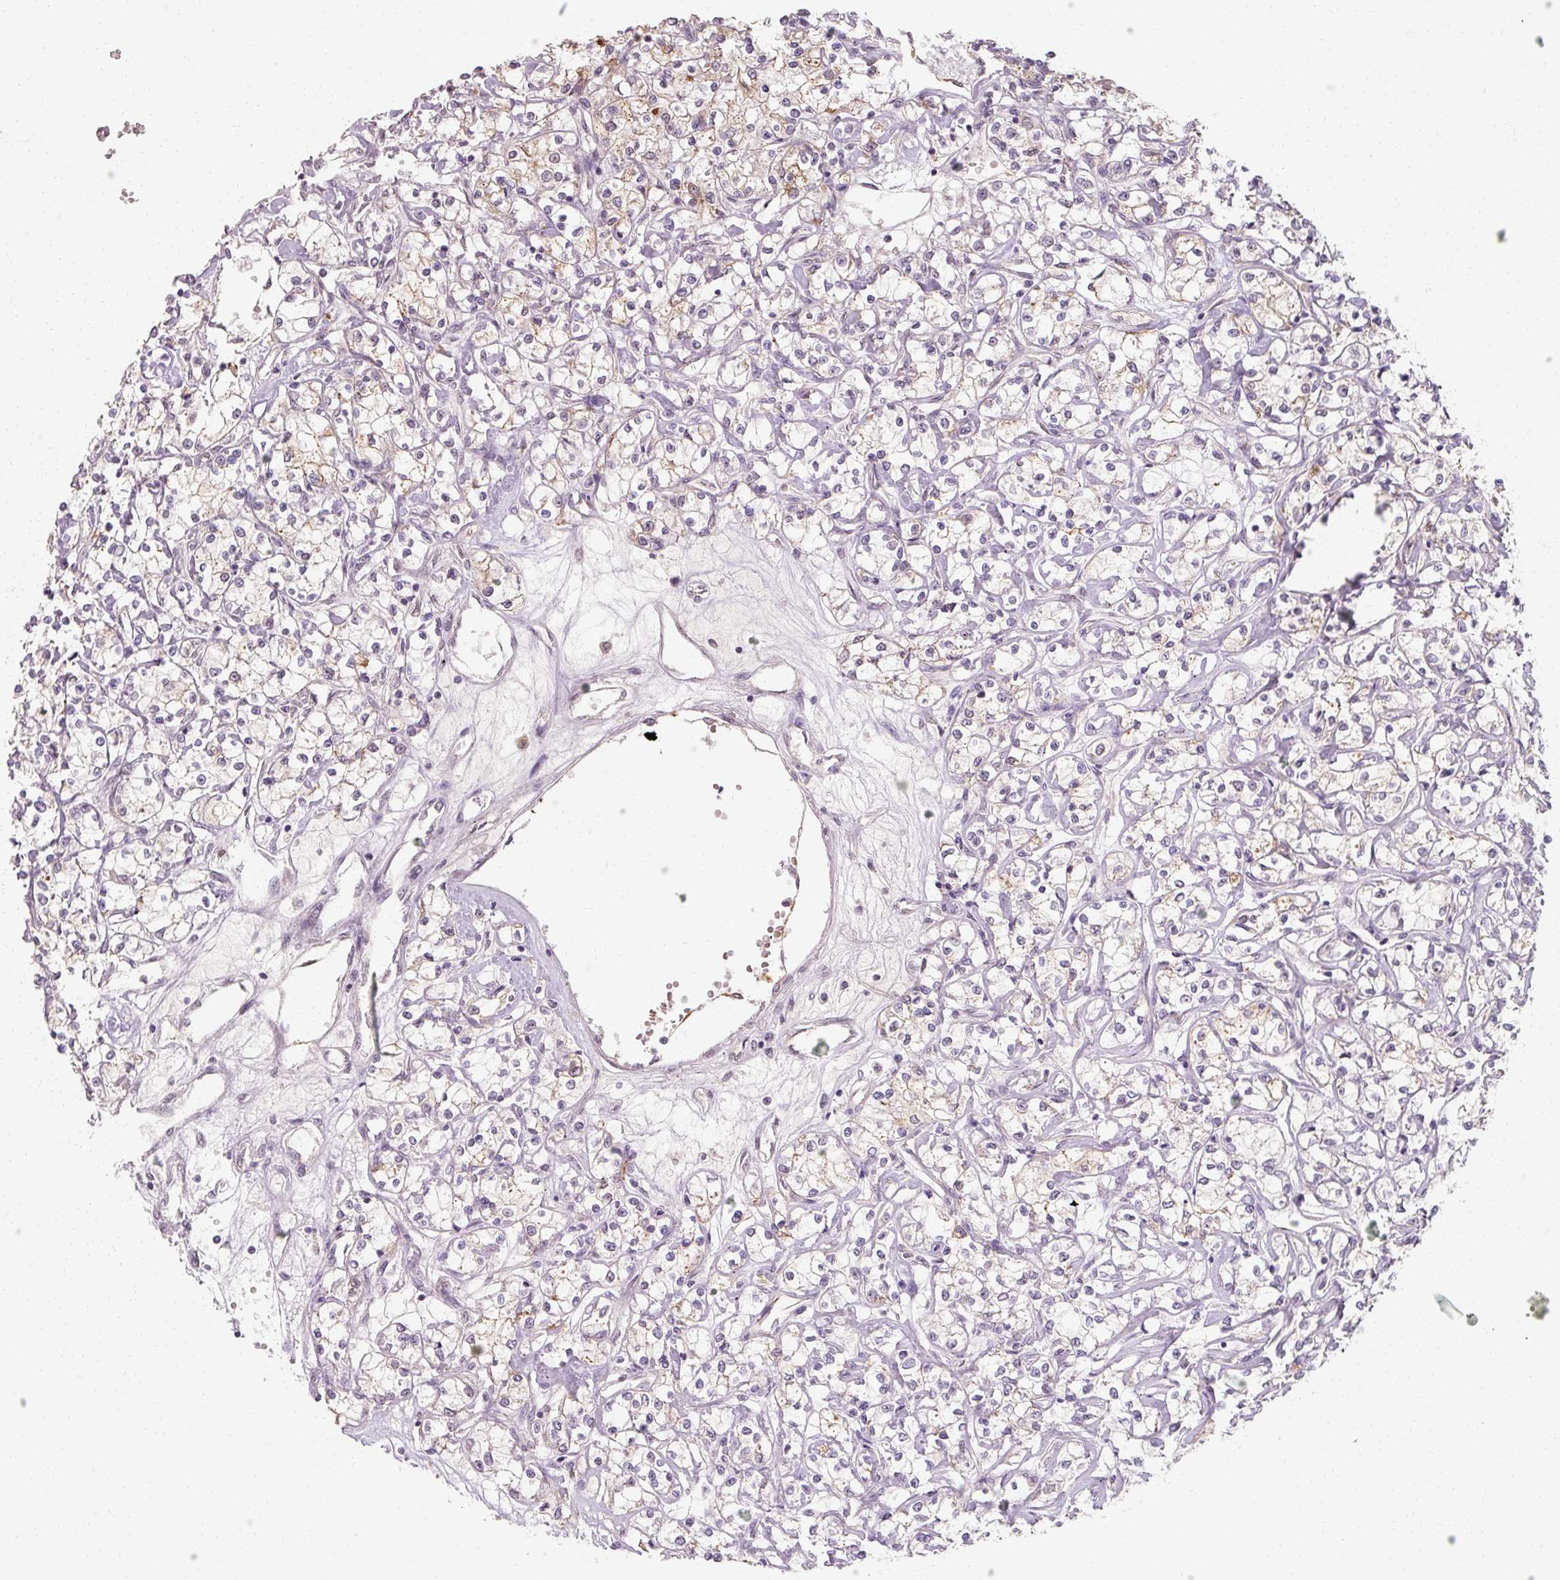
{"staining": {"intensity": "negative", "quantity": "none", "location": "none"}, "tissue": "renal cancer", "cell_type": "Tumor cells", "image_type": "cancer", "snomed": [{"axis": "morphology", "description": "Adenocarcinoma, NOS"}, {"axis": "topography", "description": "Kidney"}], "caption": "Immunohistochemistry photomicrograph of human adenocarcinoma (renal) stained for a protein (brown), which shows no positivity in tumor cells.", "gene": "ZFTRAF1", "patient": {"sex": "female", "age": 59}}